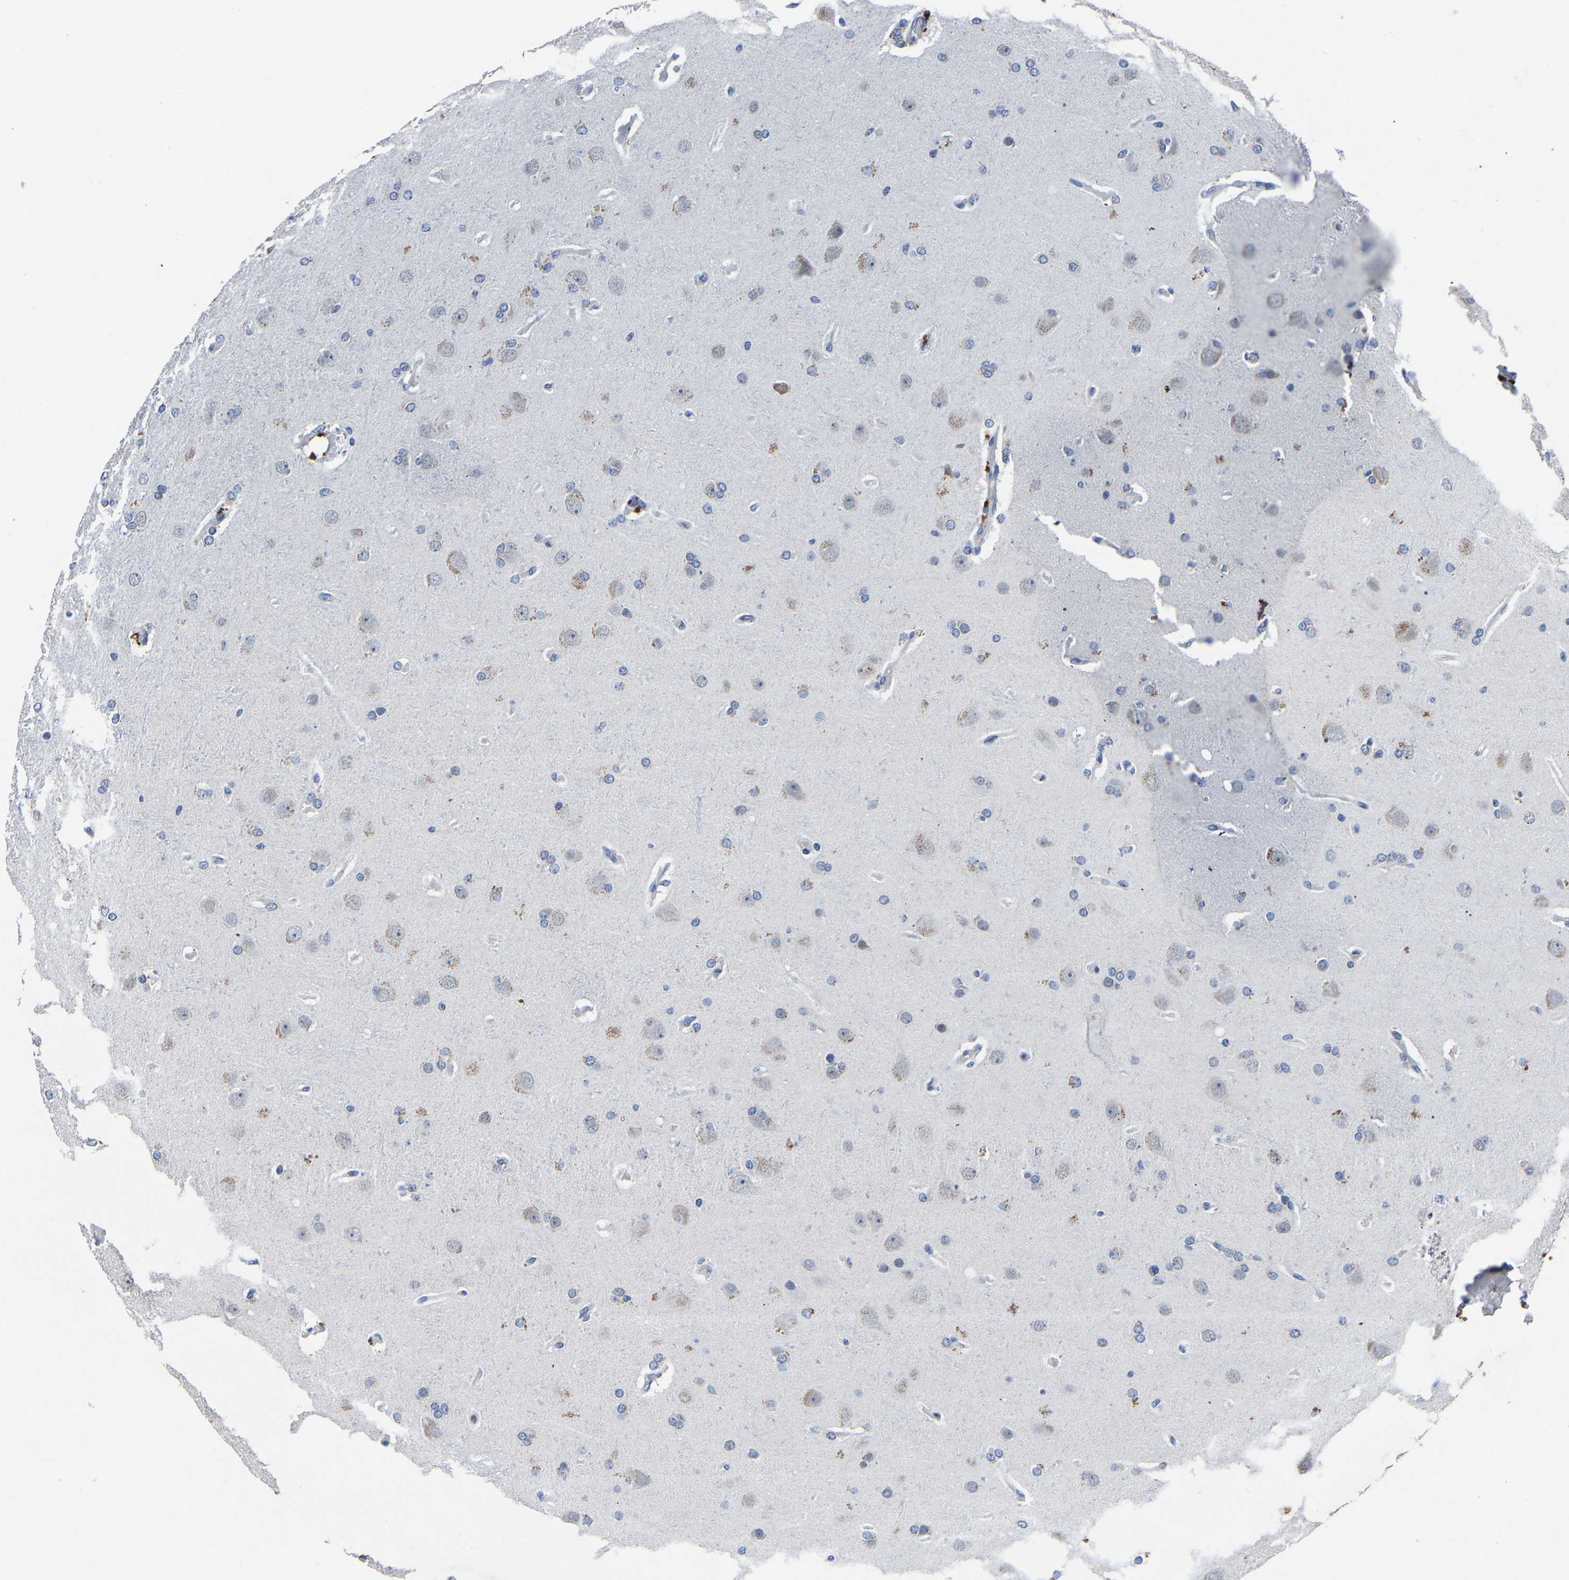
{"staining": {"intensity": "weak", "quantity": "<25%", "location": "cytoplasmic/membranous"}, "tissue": "glioma", "cell_type": "Tumor cells", "image_type": "cancer", "snomed": [{"axis": "morphology", "description": "Glioma, malignant, High grade"}, {"axis": "topography", "description": "Brain"}], "caption": "Tumor cells show no significant protein staining in malignant glioma (high-grade).", "gene": "FGD5", "patient": {"sex": "female", "age": 58}}